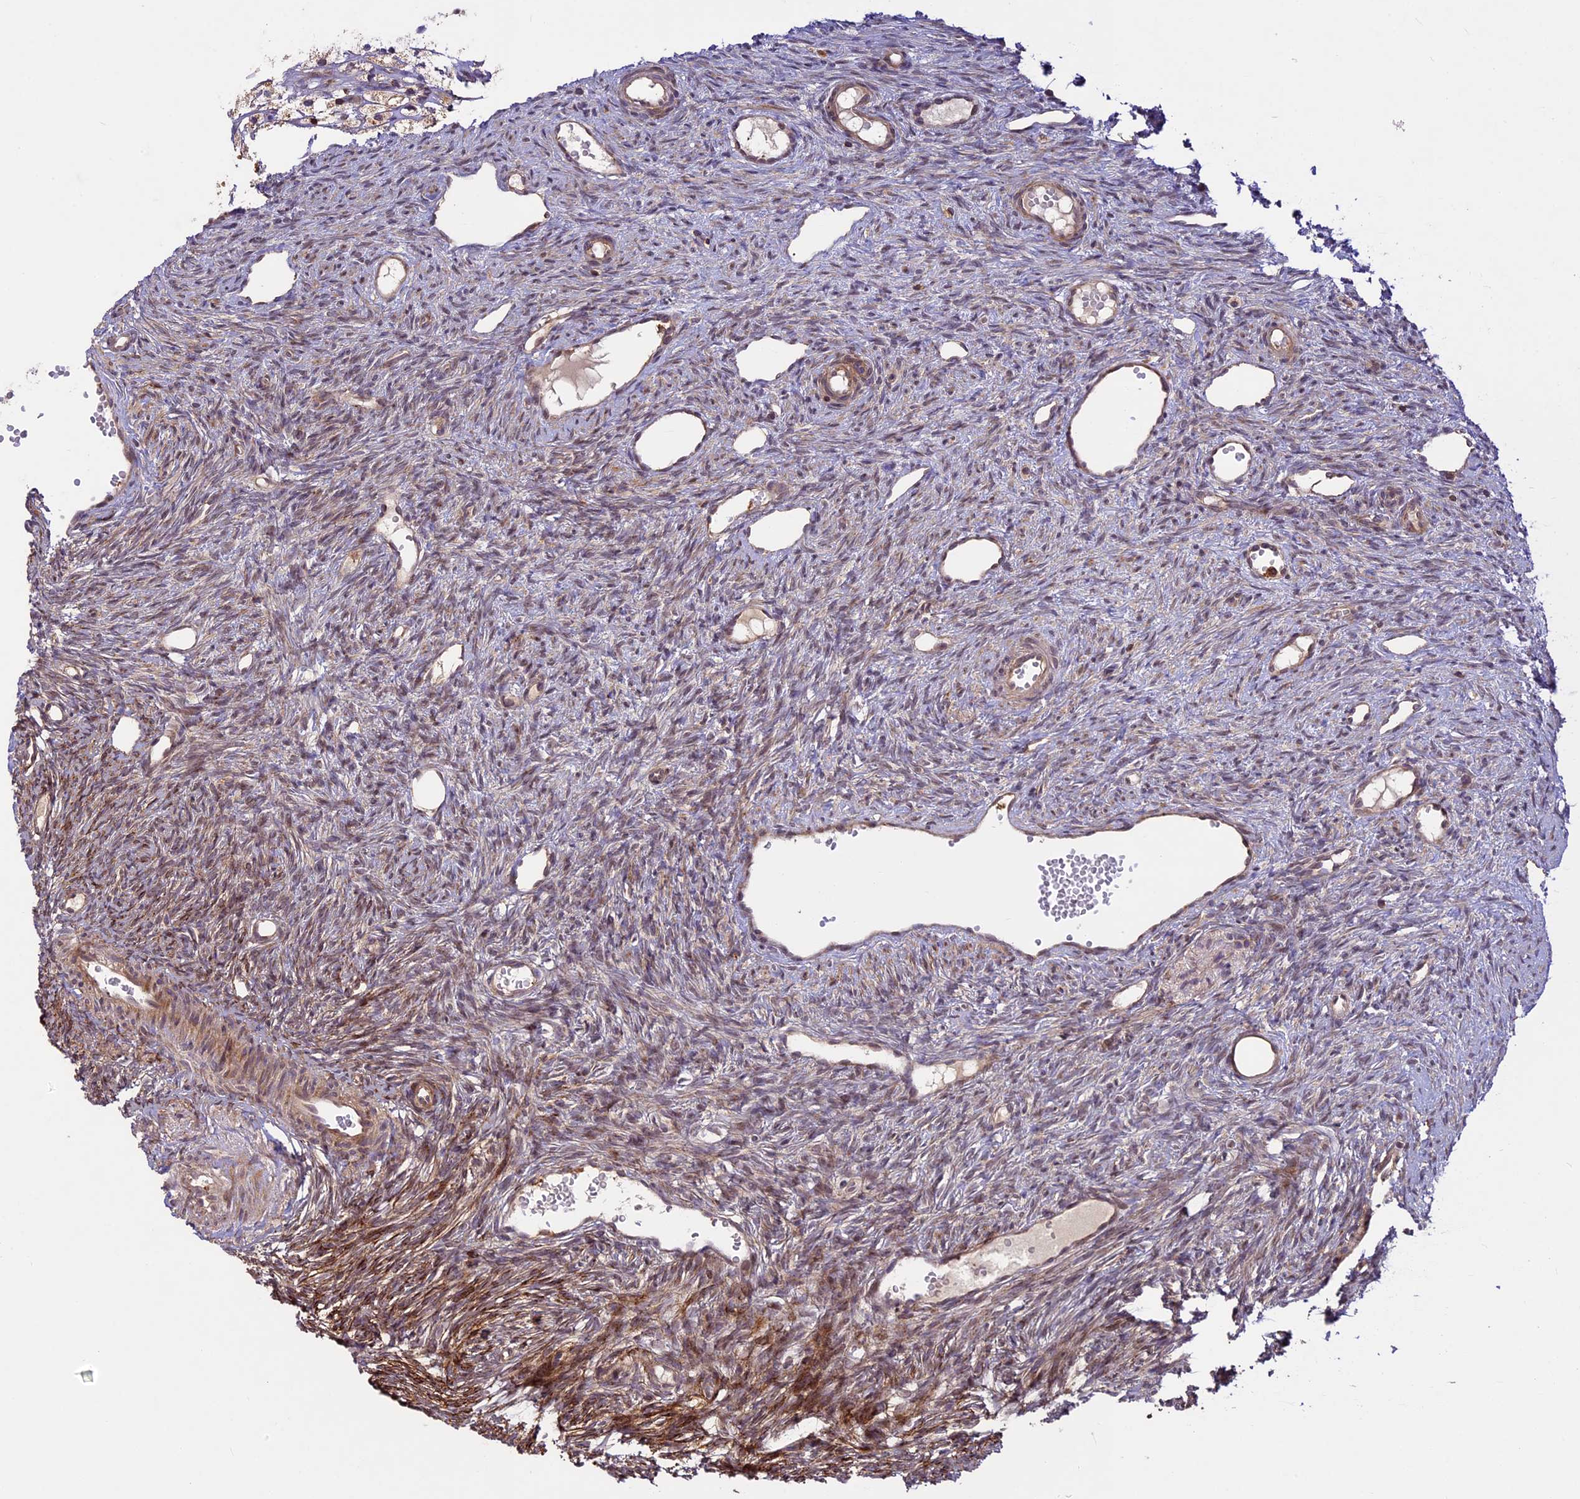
{"staining": {"intensity": "moderate", "quantity": ">75%", "location": "nuclear"}, "tissue": "ovary", "cell_type": "Follicle cells", "image_type": "normal", "snomed": [{"axis": "morphology", "description": "Normal tissue, NOS"}, {"axis": "topography", "description": "Ovary"}], "caption": "This is an image of immunohistochemistry staining of benign ovary, which shows moderate staining in the nuclear of follicle cells.", "gene": "DGKH", "patient": {"sex": "female", "age": 51}}